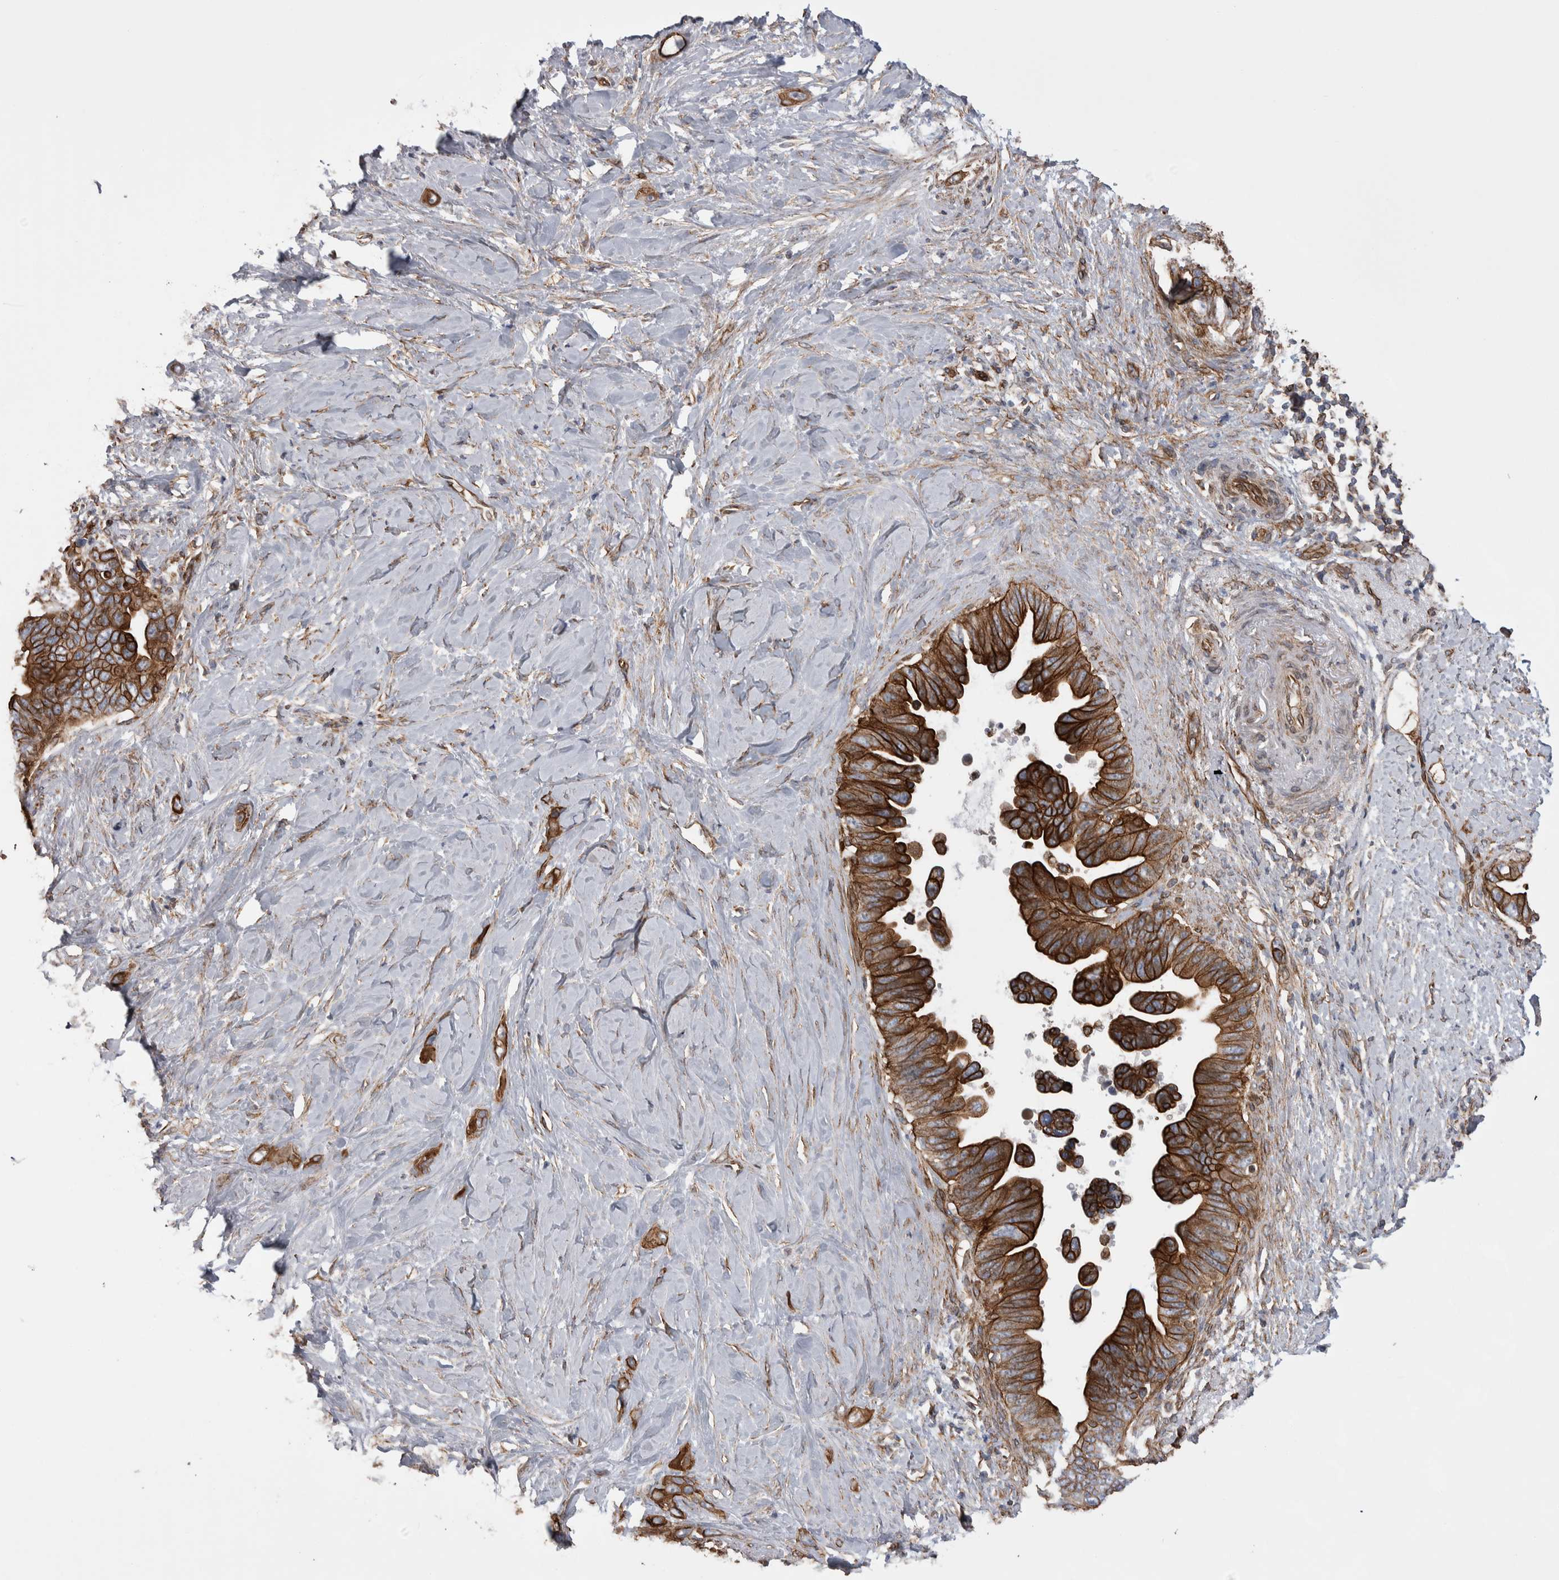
{"staining": {"intensity": "strong", "quantity": ">75%", "location": "cytoplasmic/membranous"}, "tissue": "pancreatic cancer", "cell_type": "Tumor cells", "image_type": "cancer", "snomed": [{"axis": "morphology", "description": "Adenocarcinoma, NOS"}, {"axis": "topography", "description": "Pancreas"}], "caption": "Pancreatic cancer tissue demonstrates strong cytoplasmic/membranous positivity in approximately >75% of tumor cells", "gene": "KIF12", "patient": {"sex": "female", "age": 72}}